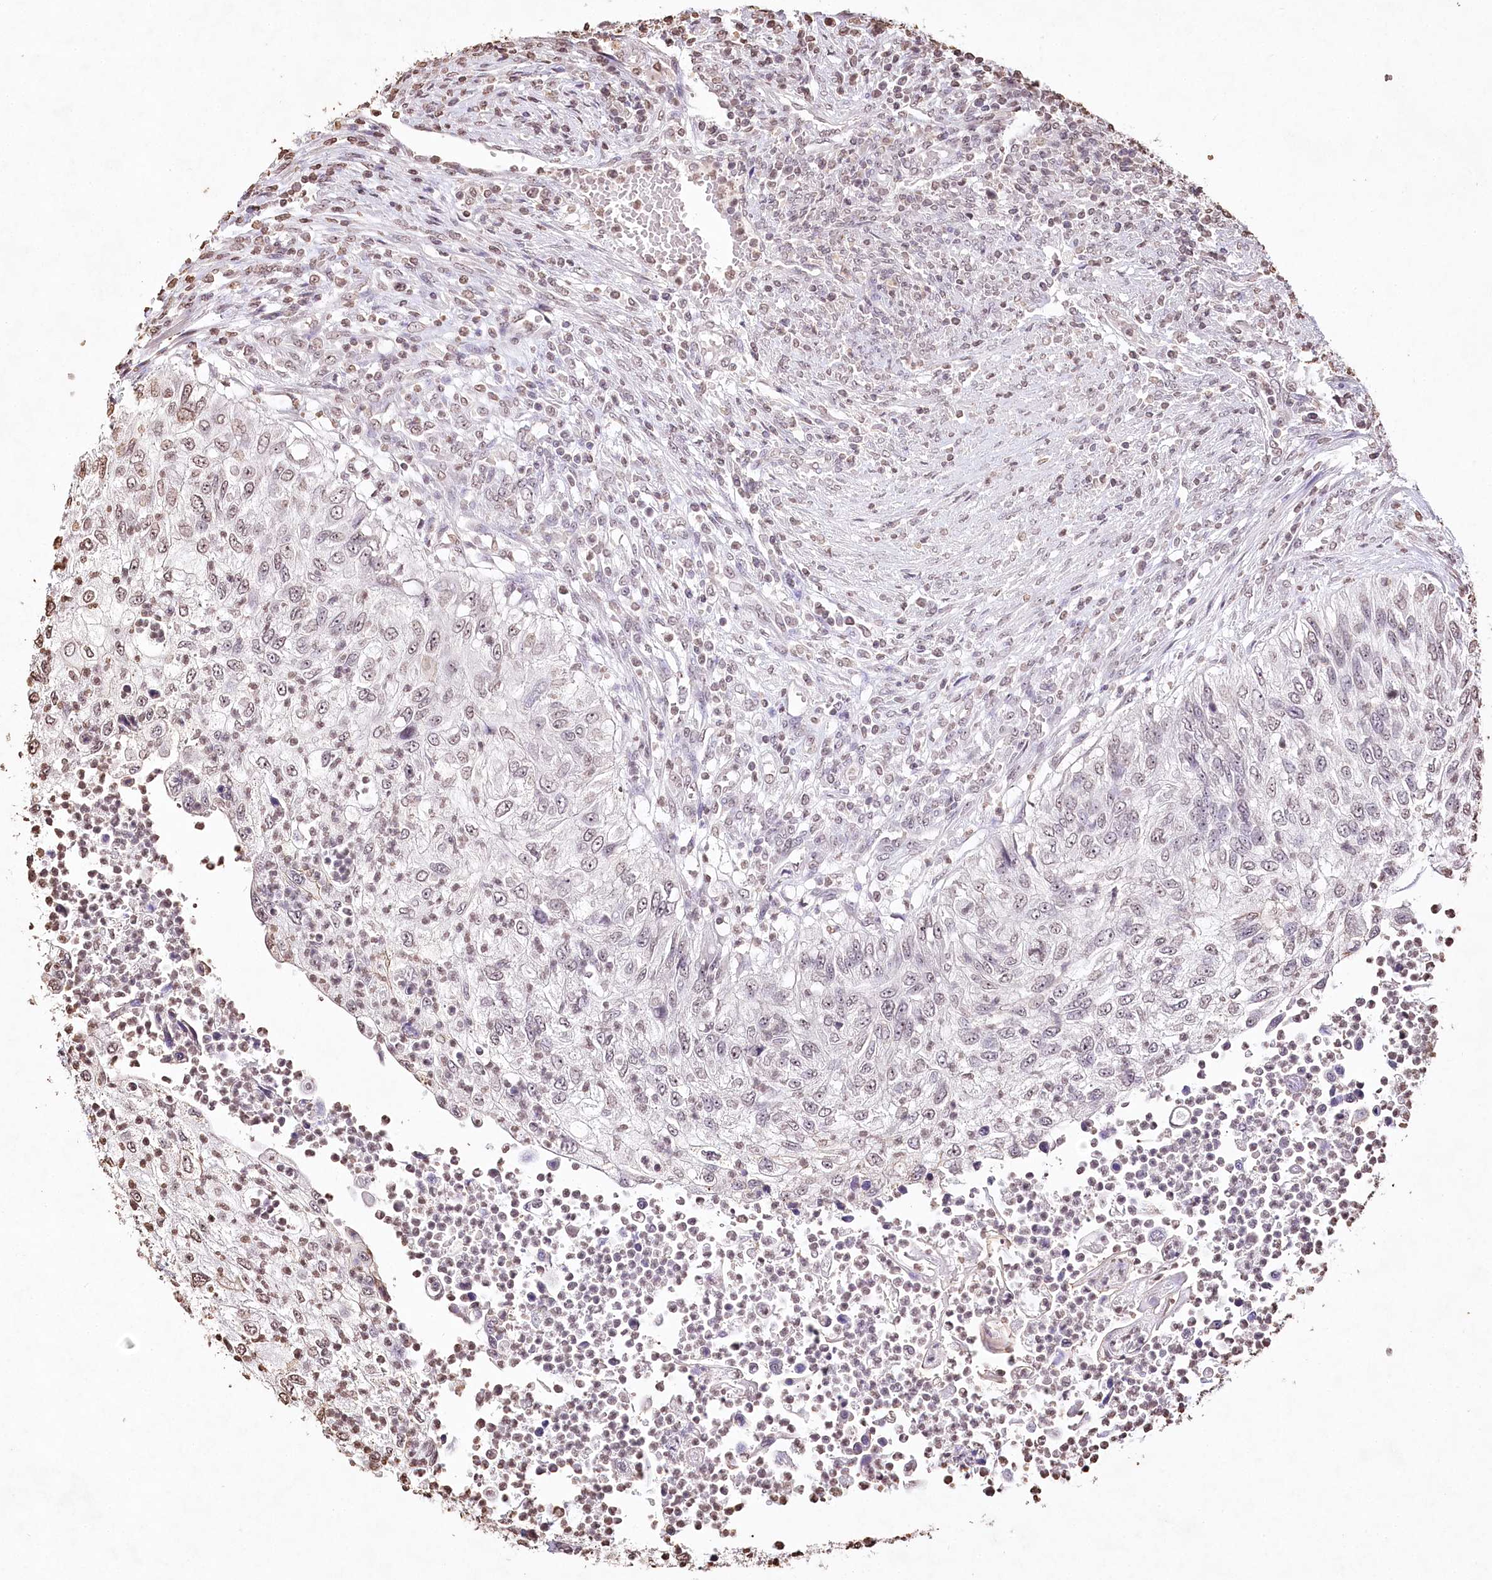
{"staining": {"intensity": "moderate", "quantity": "<25%", "location": "nuclear"}, "tissue": "urothelial cancer", "cell_type": "Tumor cells", "image_type": "cancer", "snomed": [{"axis": "morphology", "description": "Urothelial carcinoma, High grade"}, {"axis": "topography", "description": "Urinary bladder"}], "caption": "An IHC image of tumor tissue is shown. Protein staining in brown shows moderate nuclear positivity in high-grade urothelial carcinoma within tumor cells.", "gene": "DMXL1", "patient": {"sex": "female", "age": 60}}